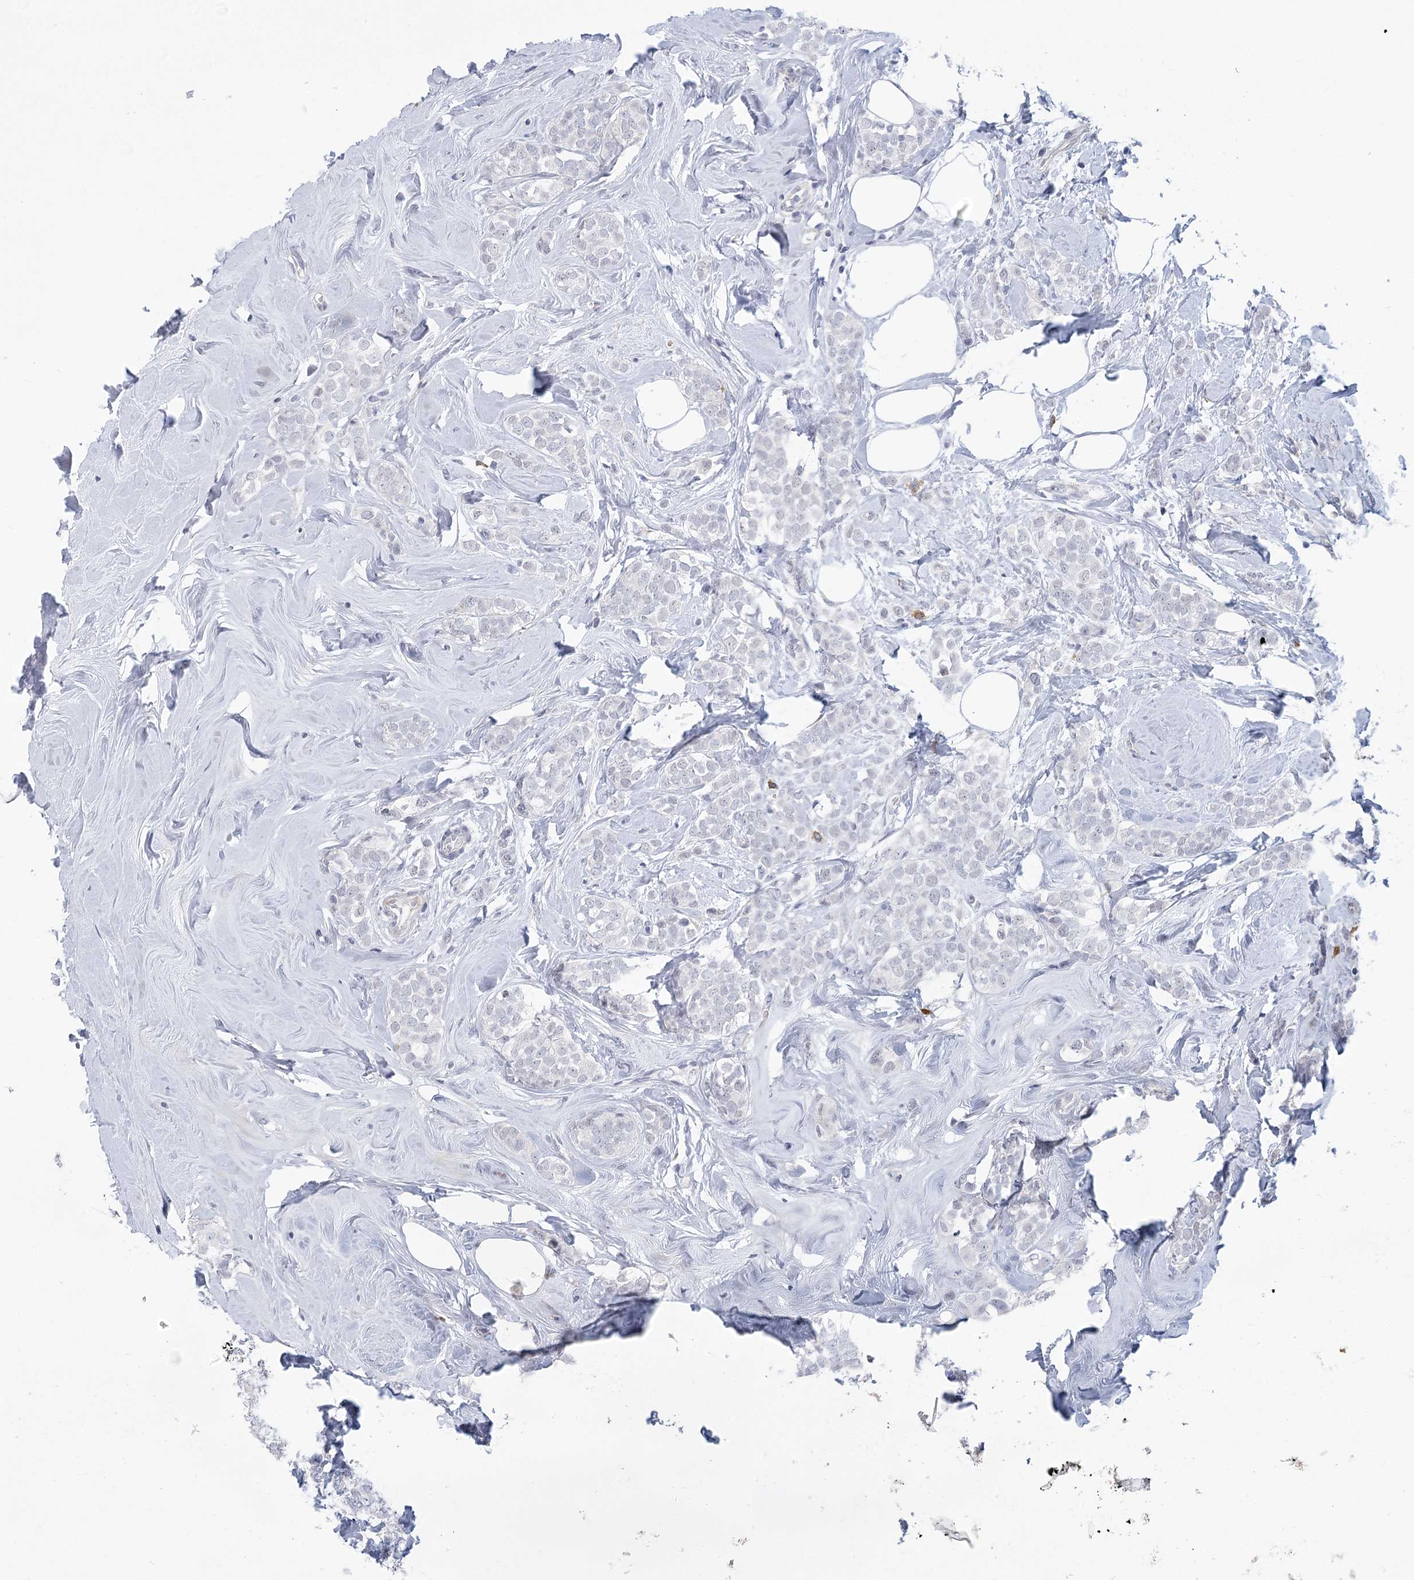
{"staining": {"intensity": "negative", "quantity": "none", "location": "none"}, "tissue": "breast cancer", "cell_type": "Tumor cells", "image_type": "cancer", "snomed": [{"axis": "morphology", "description": "Lobular carcinoma"}, {"axis": "topography", "description": "Breast"}], "caption": "Lobular carcinoma (breast) was stained to show a protein in brown. There is no significant positivity in tumor cells.", "gene": "FAM76B", "patient": {"sex": "female", "age": 47}}